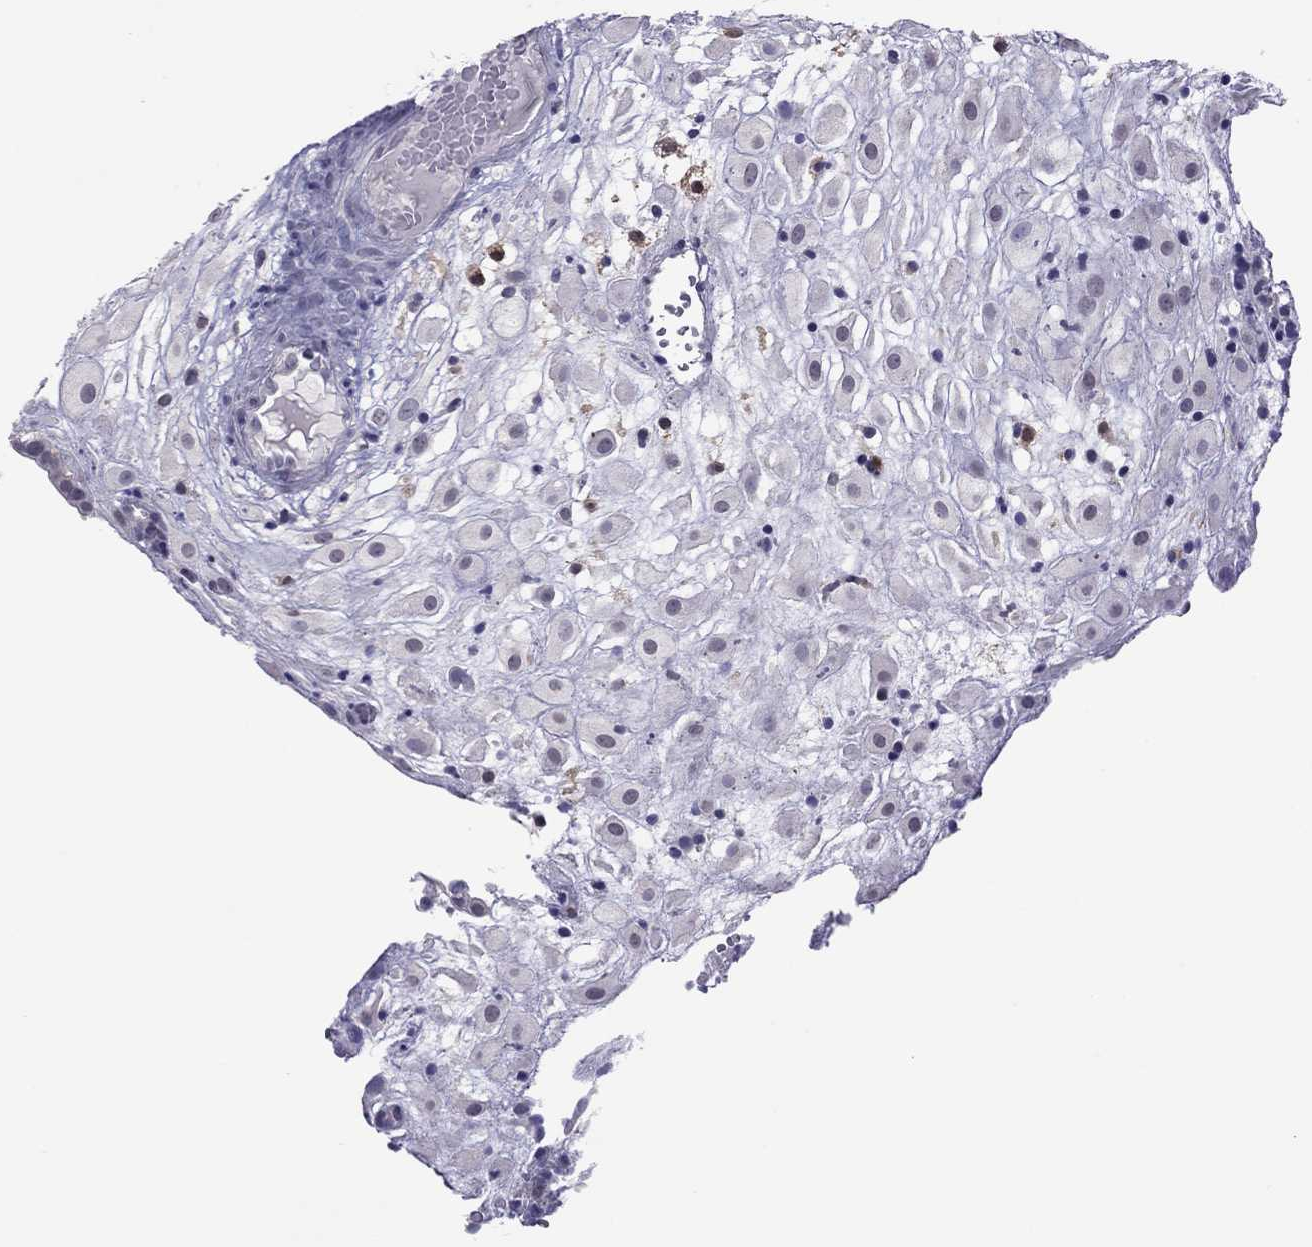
{"staining": {"intensity": "negative", "quantity": "none", "location": "none"}, "tissue": "placenta", "cell_type": "Decidual cells", "image_type": "normal", "snomed": [{"axis": "morphology", "description": "Normal tissue, NOS"}, {"axis": "topography", "description": "Placenta"}], "caption": "DAB immunohistochemical staining of unremarkable placenta demonstrates no significant staining in decidual cells. (DAB (3,3'-diaminobenzidine) immunohistochemistry (IHC), high magnification).", "gene": "PPP1R3A", "patient": {"sex": "female", "age": 24}}